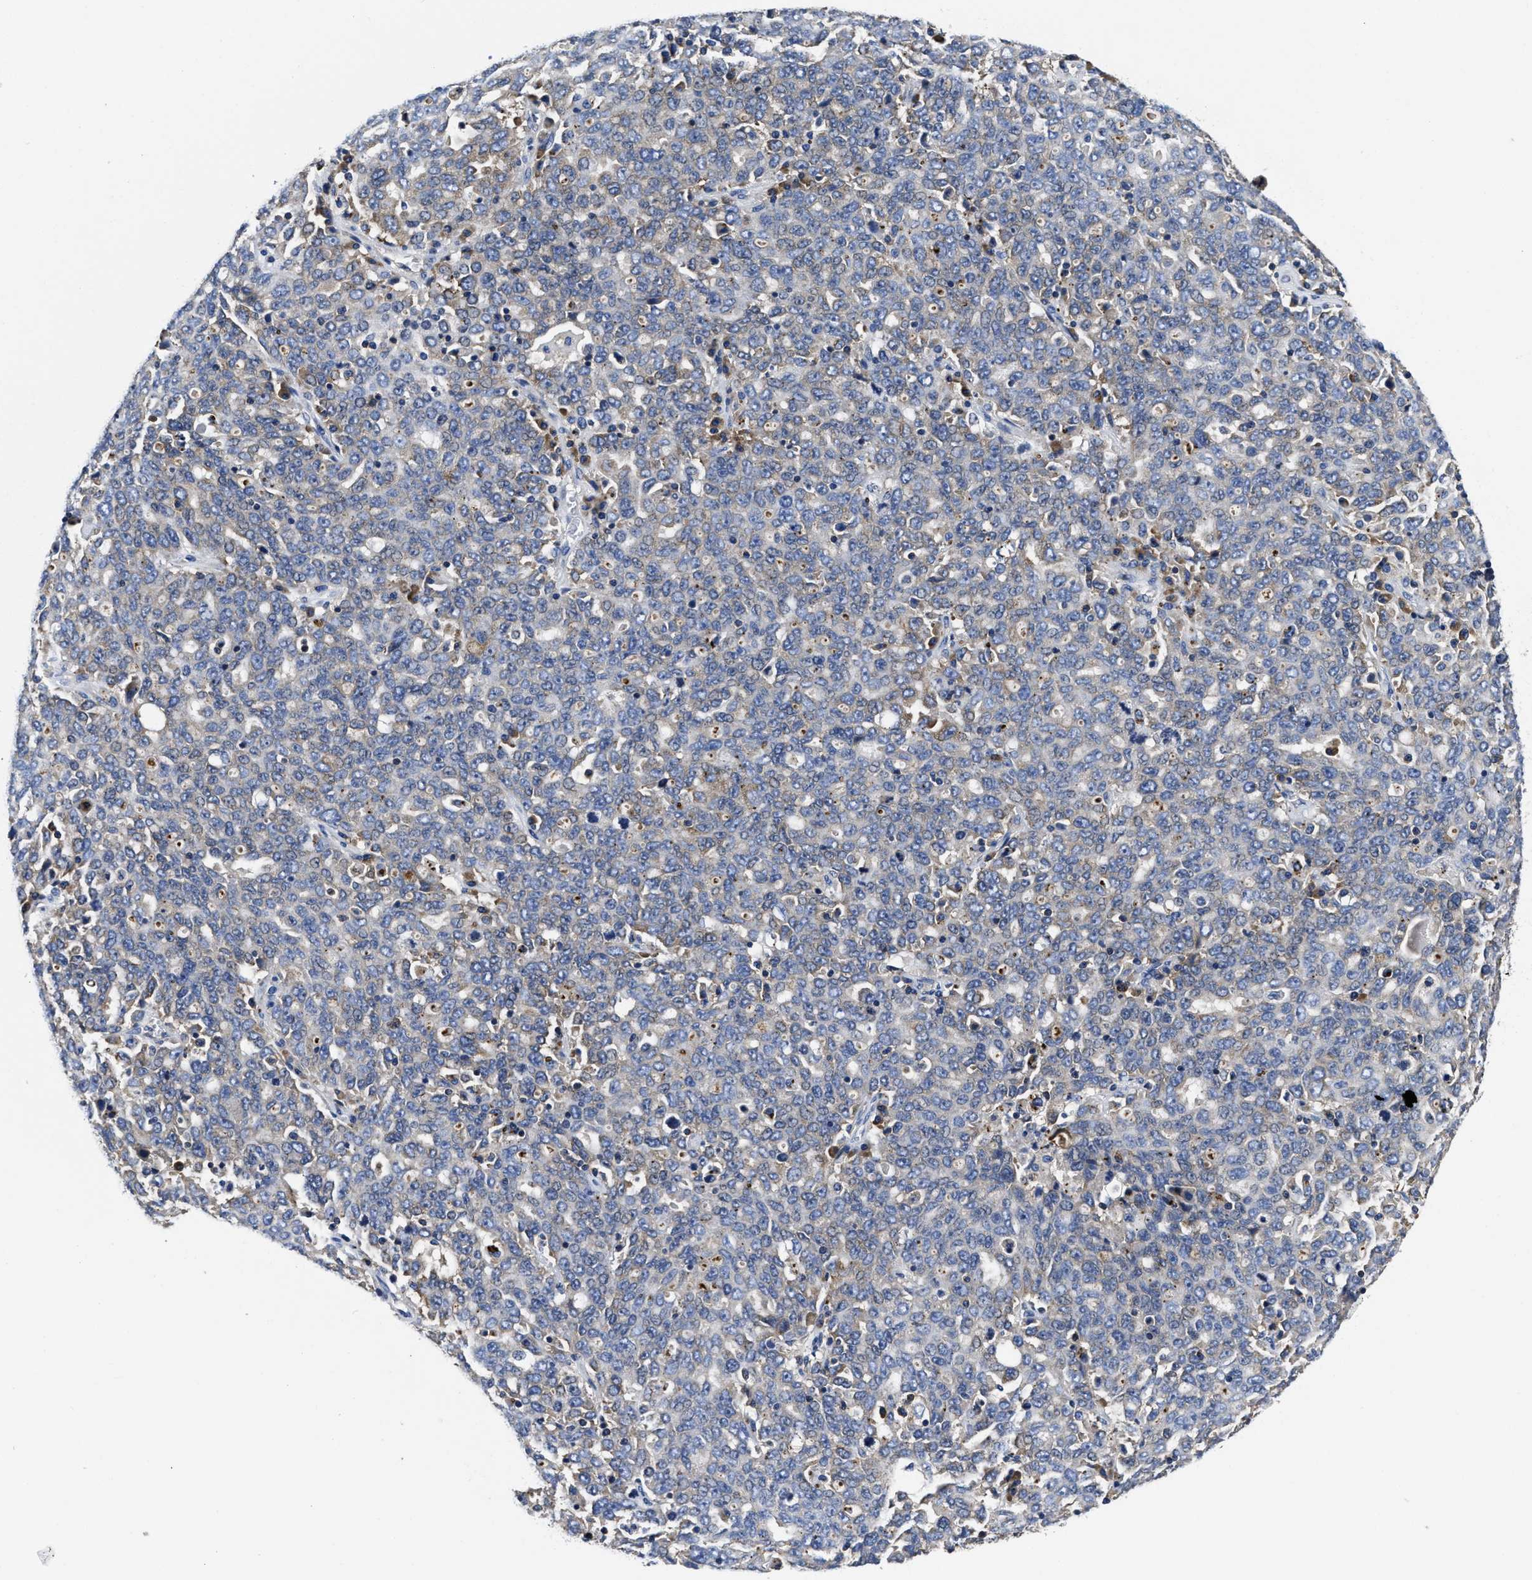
{"staining": {"intensity": "moderate", "quantity": "<25%", "location": "cytoplasmic/membranous"}, "tissue": "ovarian cancer", "cell_type": "Tumor cells", "image_type": "cancer", "snomed": [{"axis": "morphology", "description": "Carcinoma, endometroid"}, {"axis": "topography", "description": "Ovary"}], "caption": "An image of ovarian cancer stained for a protein reveals moderate cytoplasmic/membranous brown staining in tumor cells. The staining was performed using DAB (3,3'-diaminobenzidine), with brown indicating positive protein expression. Nuclei are stained blue with hematoxylin.", "gene": "YARS1", "patient": {"sex": "female", "age": 62}}